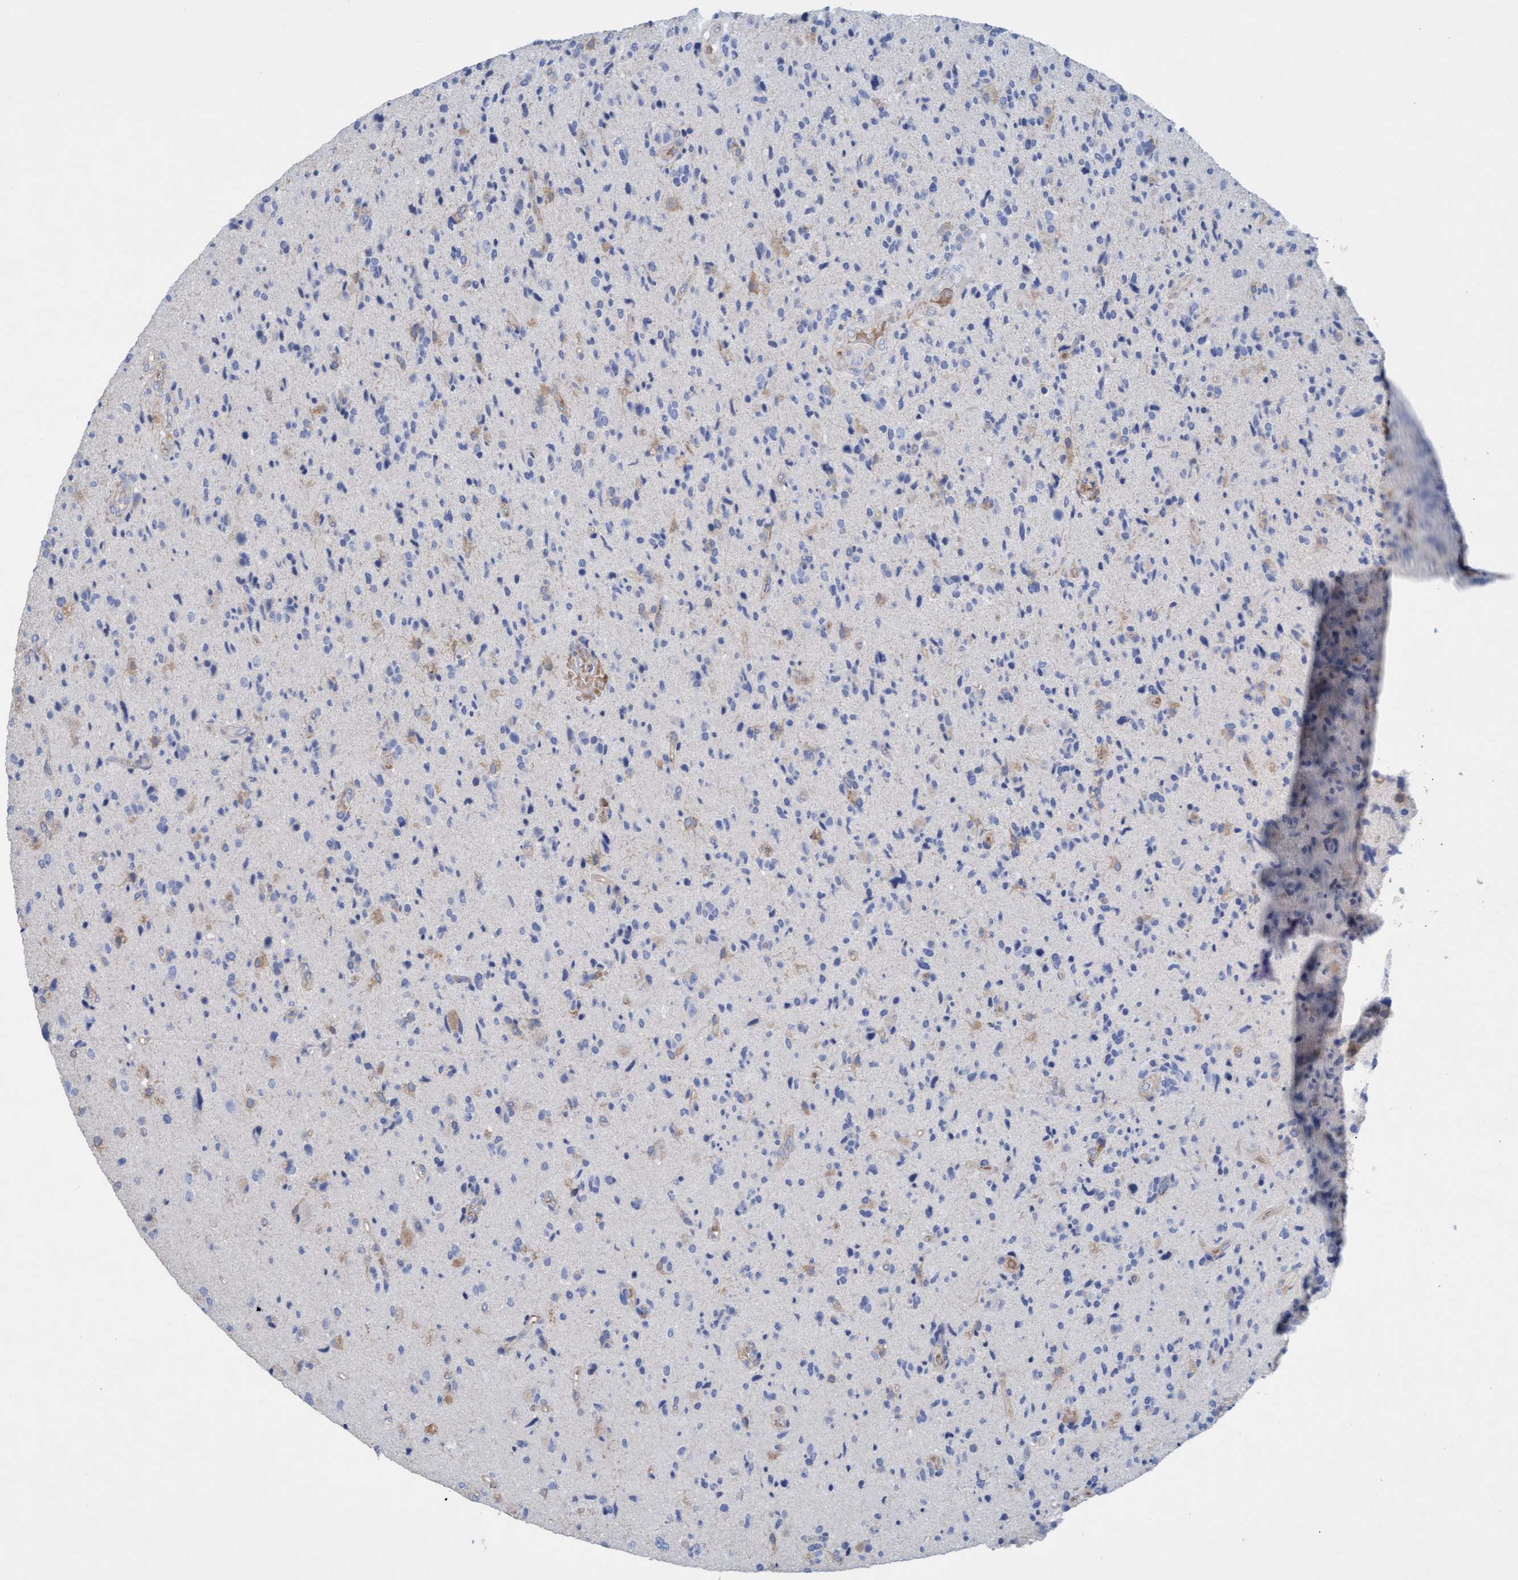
{"staining": {"intensity": "negative", "quantity": "none", "location": "none"}, "tissue": "glioma", "cell_type": "Tumor cells", "image_type": "cancer", "snomed": [{"axis": "morphology", "description": "Glioma, malignant, High grade"}, {"axis": "topography", "description": "Brain"}], "caption": "Malignant high-grade glioma was stained to show a protein in brown. There is no significant staining in tumor cells.", "gene": "SIGIRR", "patient": {"sex": "male", "age": 72}}